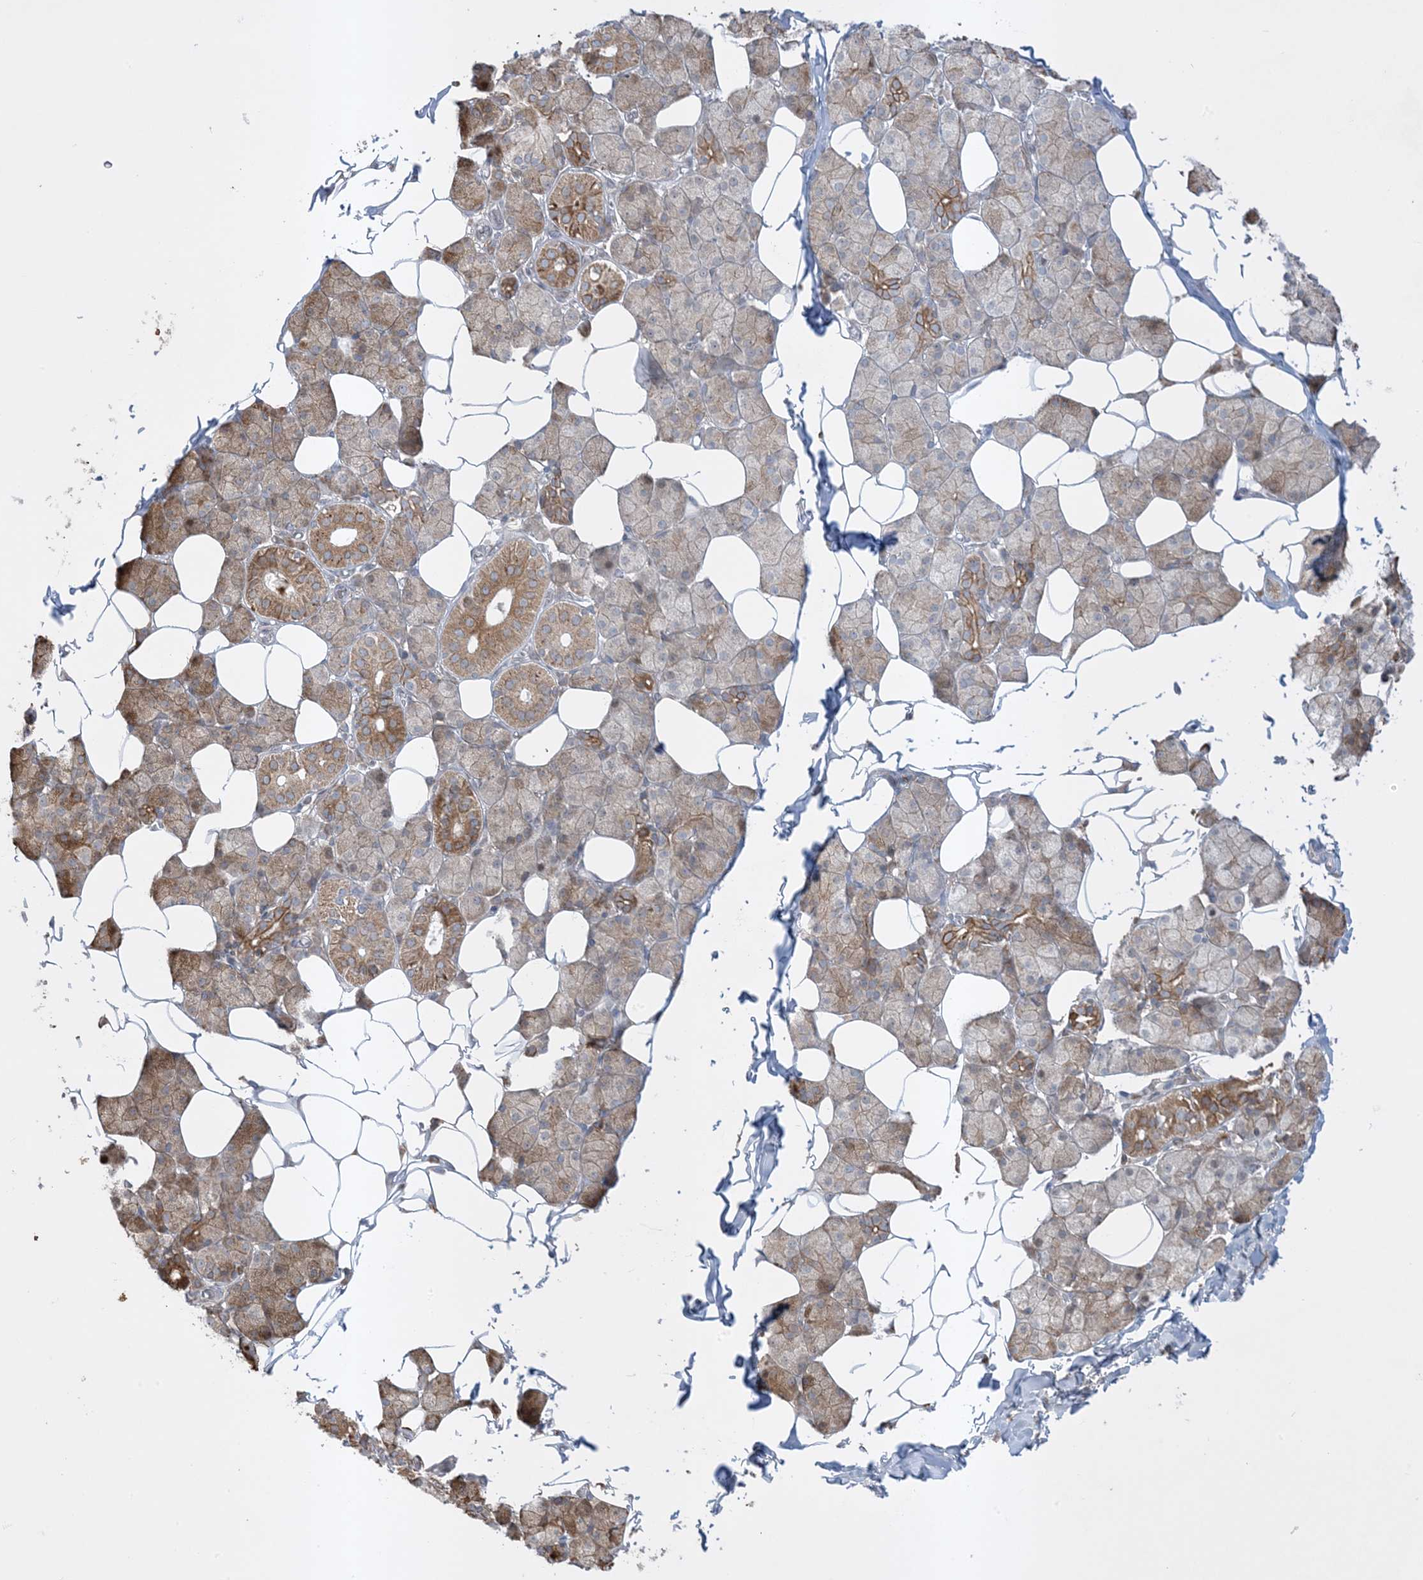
{"staining": {"intensity": "moderate", "quantity": "25%-75%", "location": "cytoplasmic/membranous"}, "tissue": "salivary gland", "cell_type": "Glandular cells", "image_type": "normal", "snomed": [{"axis": "morphology", "description": "Normal tissue, NOS"}, {"axis": "topography", "description": "Salivary gland"}], "caption": "IHC histopathology image of unremarkable salivary gland: salivary gland stained using IHC shows medium levels of moderate protein expression localized specifically in the cytoplasmic/membranous of glandular cells, appearing as a cytoplasmic/membranous brown color.", "gene": "FNDC1", "patient": {"sex": "female", "age": 33}}